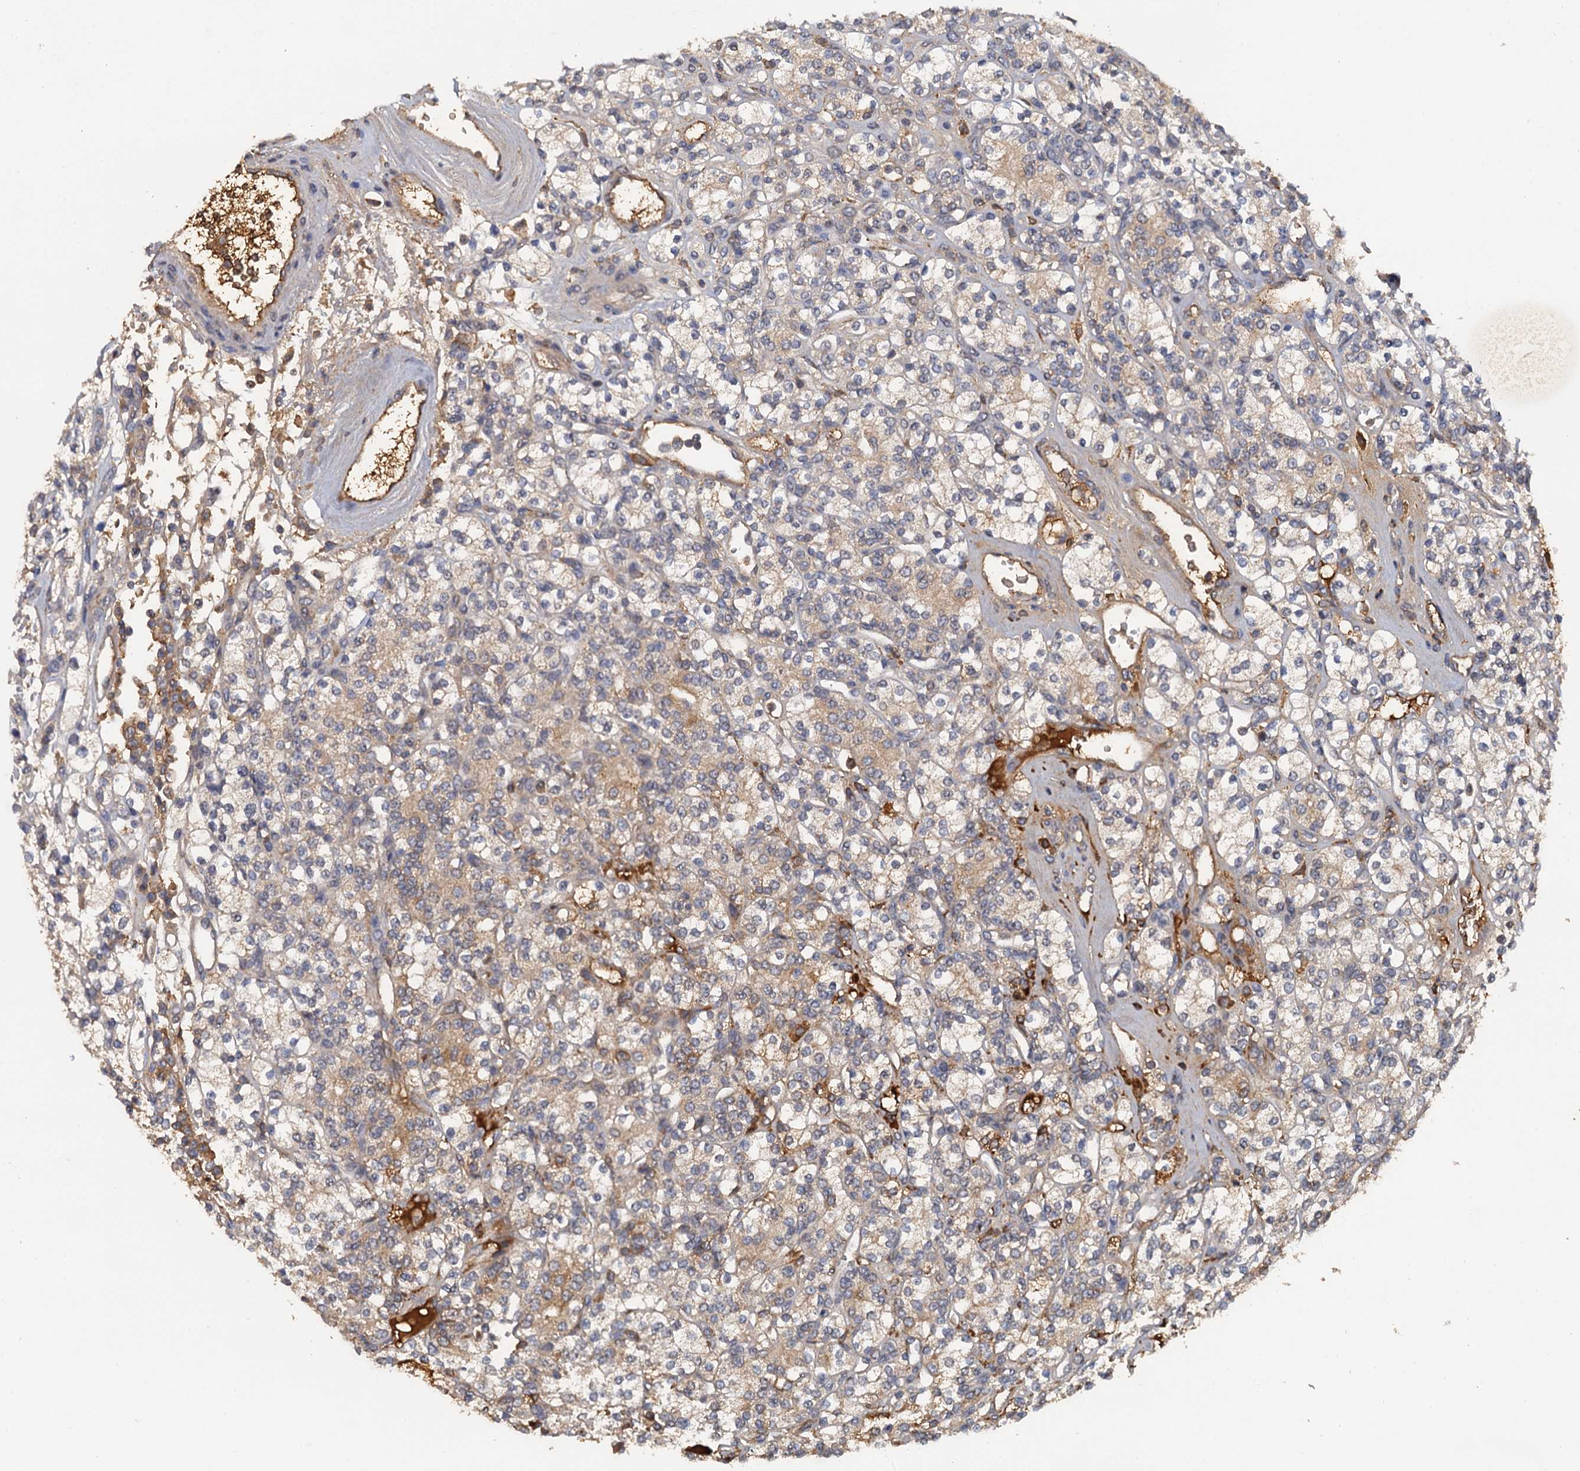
{"staining": {"intensity": "weak", "quantity": "25%-75%", "location": "cytoplasmic/membranous"}, "tissue": "renal cancer", "cell_type": "Tumor cells", "image_type": "cancer", "snomed": [{"axis": "morphology", "description": "Adenocarcinoma, NOS"}, {"axis": "topography", "description": "Kidney"}], "caption": "This is a histology image of IHC staining of renal cancer (adenocarcinoma), which shows weak positivity in the cytoplasmic/membranous of tumor cells.", "gene": "HAPLN3", "patient": {"sex": "male", "age": 77}}